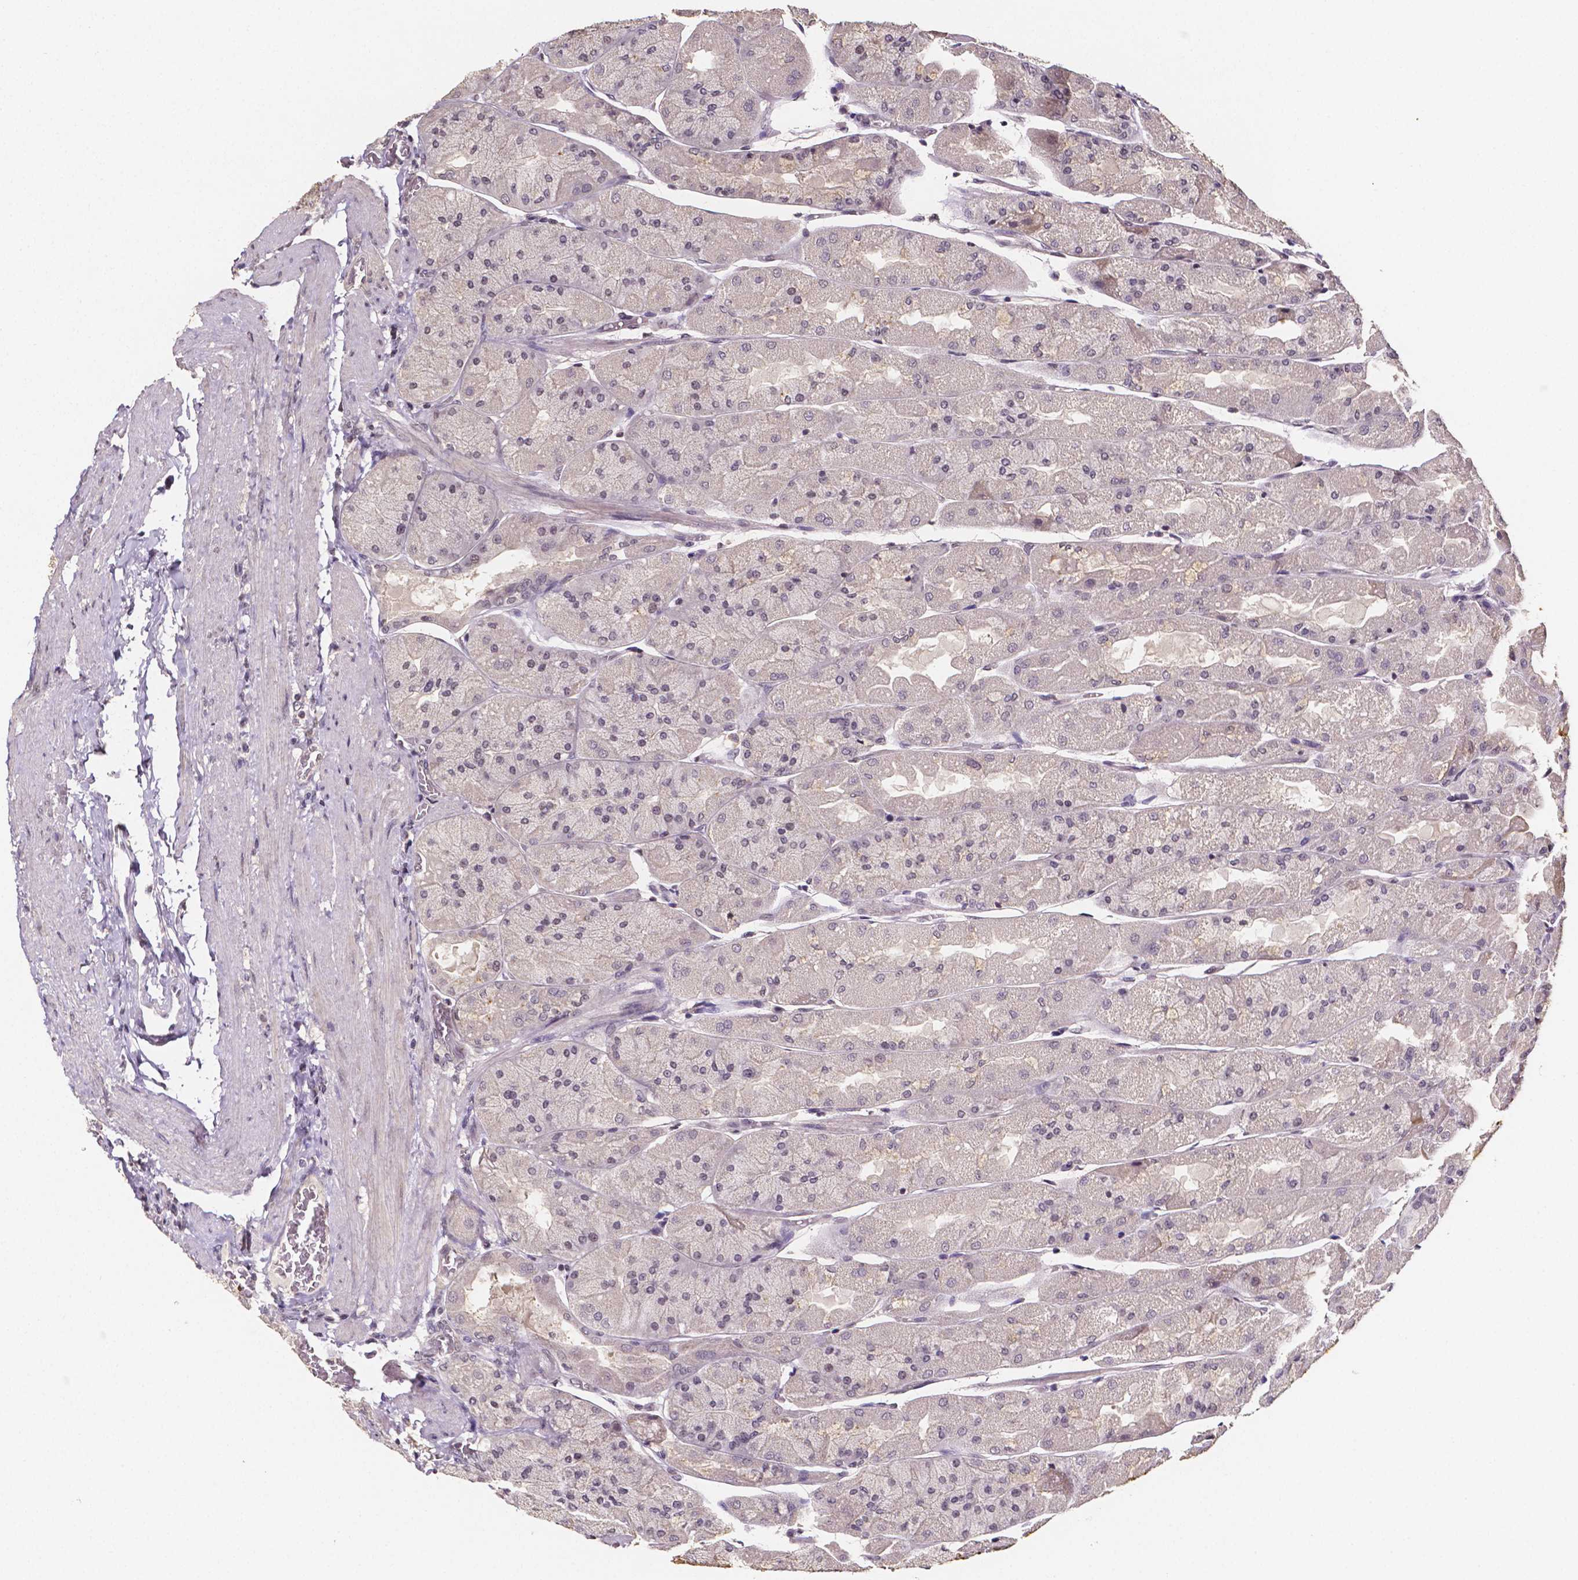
{"staining": {"intensity": "strong", "quantity": "25%-75%", "location": "cytoplasmic/membranous"}, "tissue": "stomach", "cell_type": "Glandular cells", "image_type": "normal", "snomed": [{"axis": "morphology", "description": "Normal tissue, NOS"}, {"axis": "topography", "description": "Stomach"}], "caption": "About 25%-75% of glandular cells in unremarkable human stomach reveal strong cytoplasmic/membranous protein staining as visualized by brown immunohistochemical staining.", "gene": "NRGN", "patient": {"sex": "female", "age": 61}}